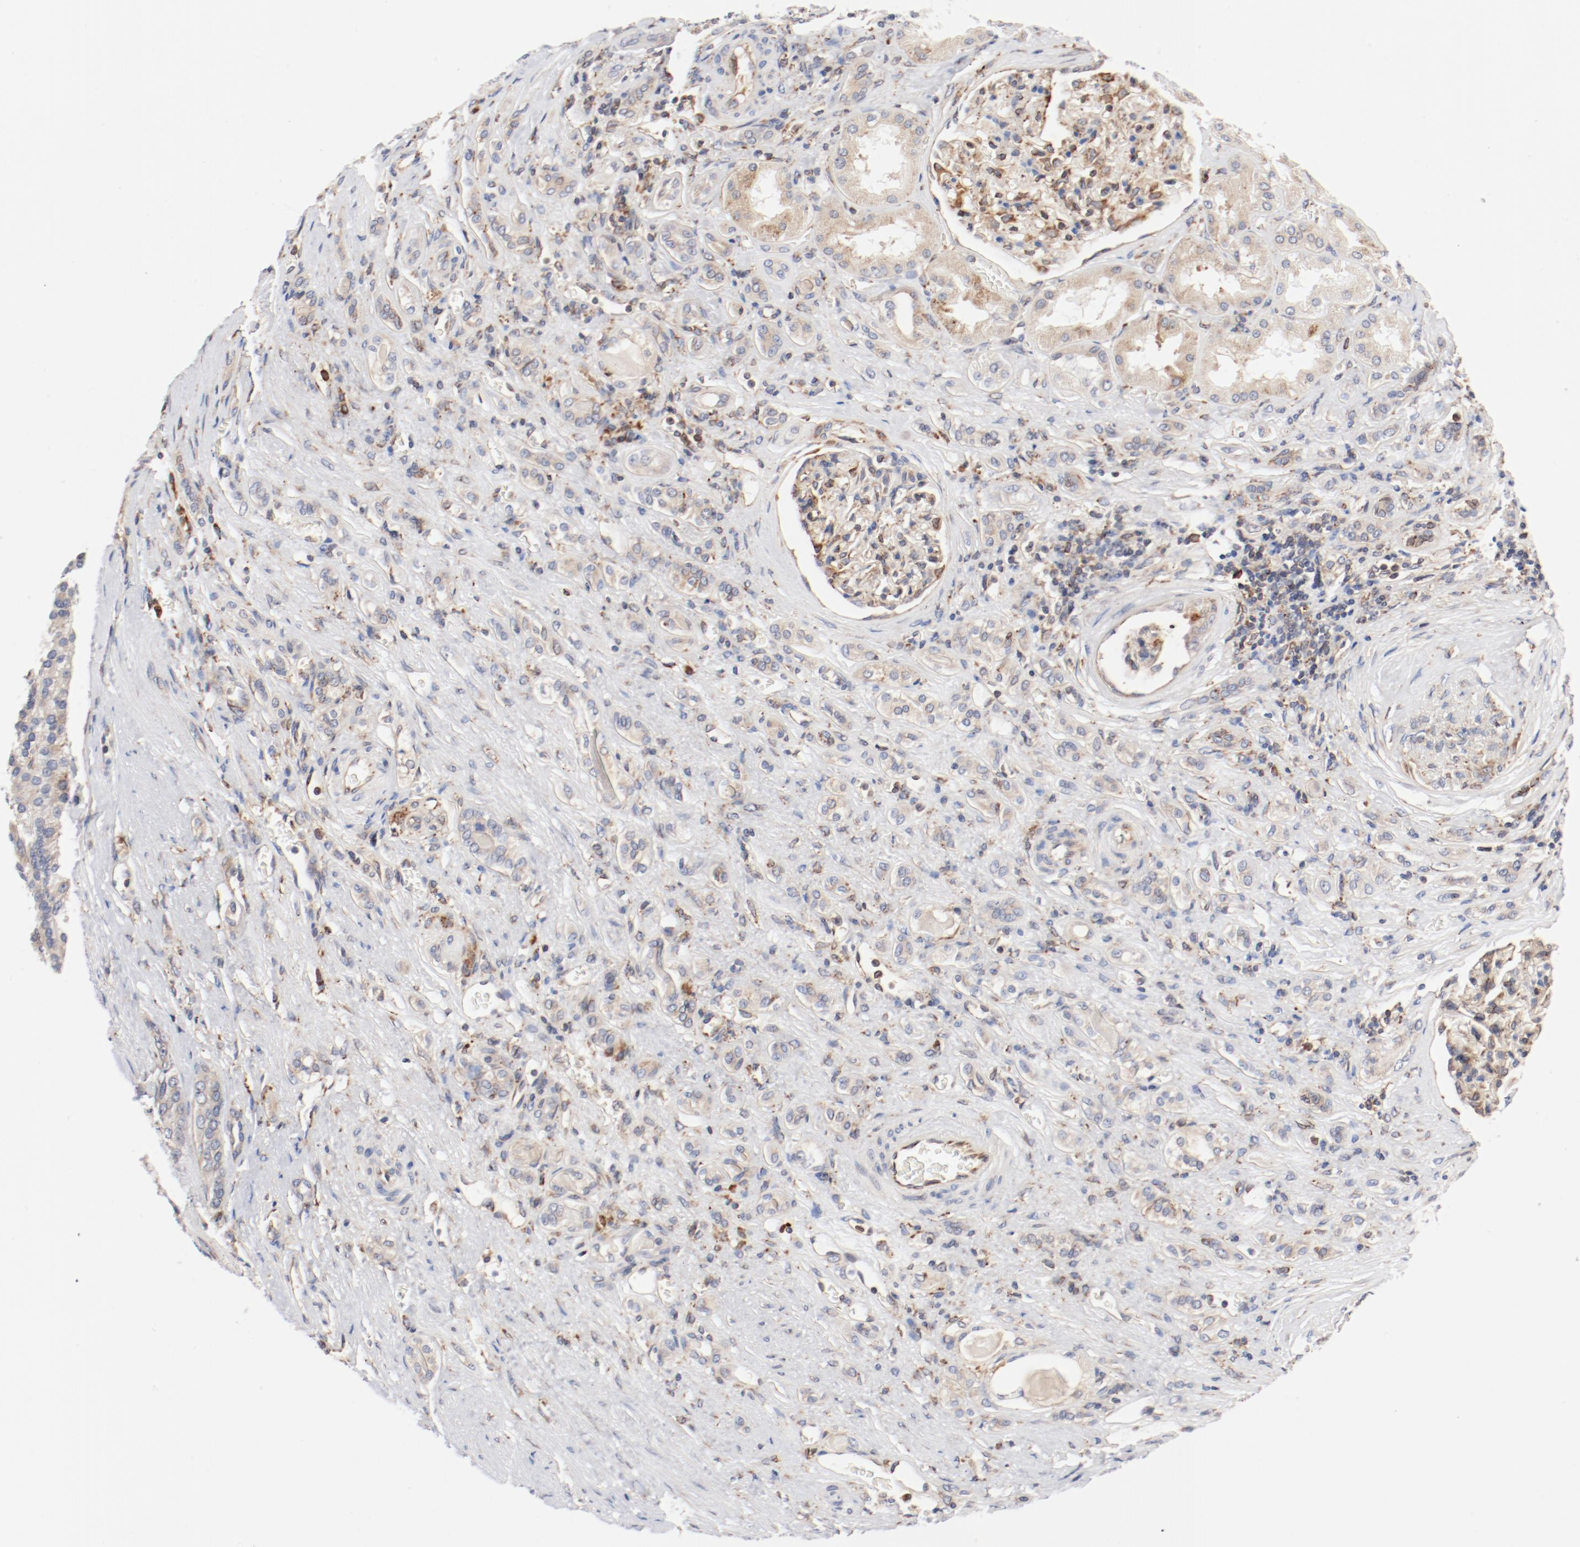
{"staining": {"intensity": "moderate", "quantity": ">75%", "location": "cytoplasmic/membranous"}, "tissue": "renal cancer", "cell_type": "Tumor cells", "image_type": "cancer", "snomed": [{"axis": "morphology", "description": "Adenocarcinoma, NOS"}, {"axis": "topography", "description": "Kidney"}], "caption": "IHC photomicrograph of human adenocarcinoma (renal) stained for a protein (brown), which shows medium levels of moderate cytoplasmic/membranous expression in approximately >75% of tumor cells.", "gene": "PDPK1", "patient": {"sex": "male", "age": 46}}